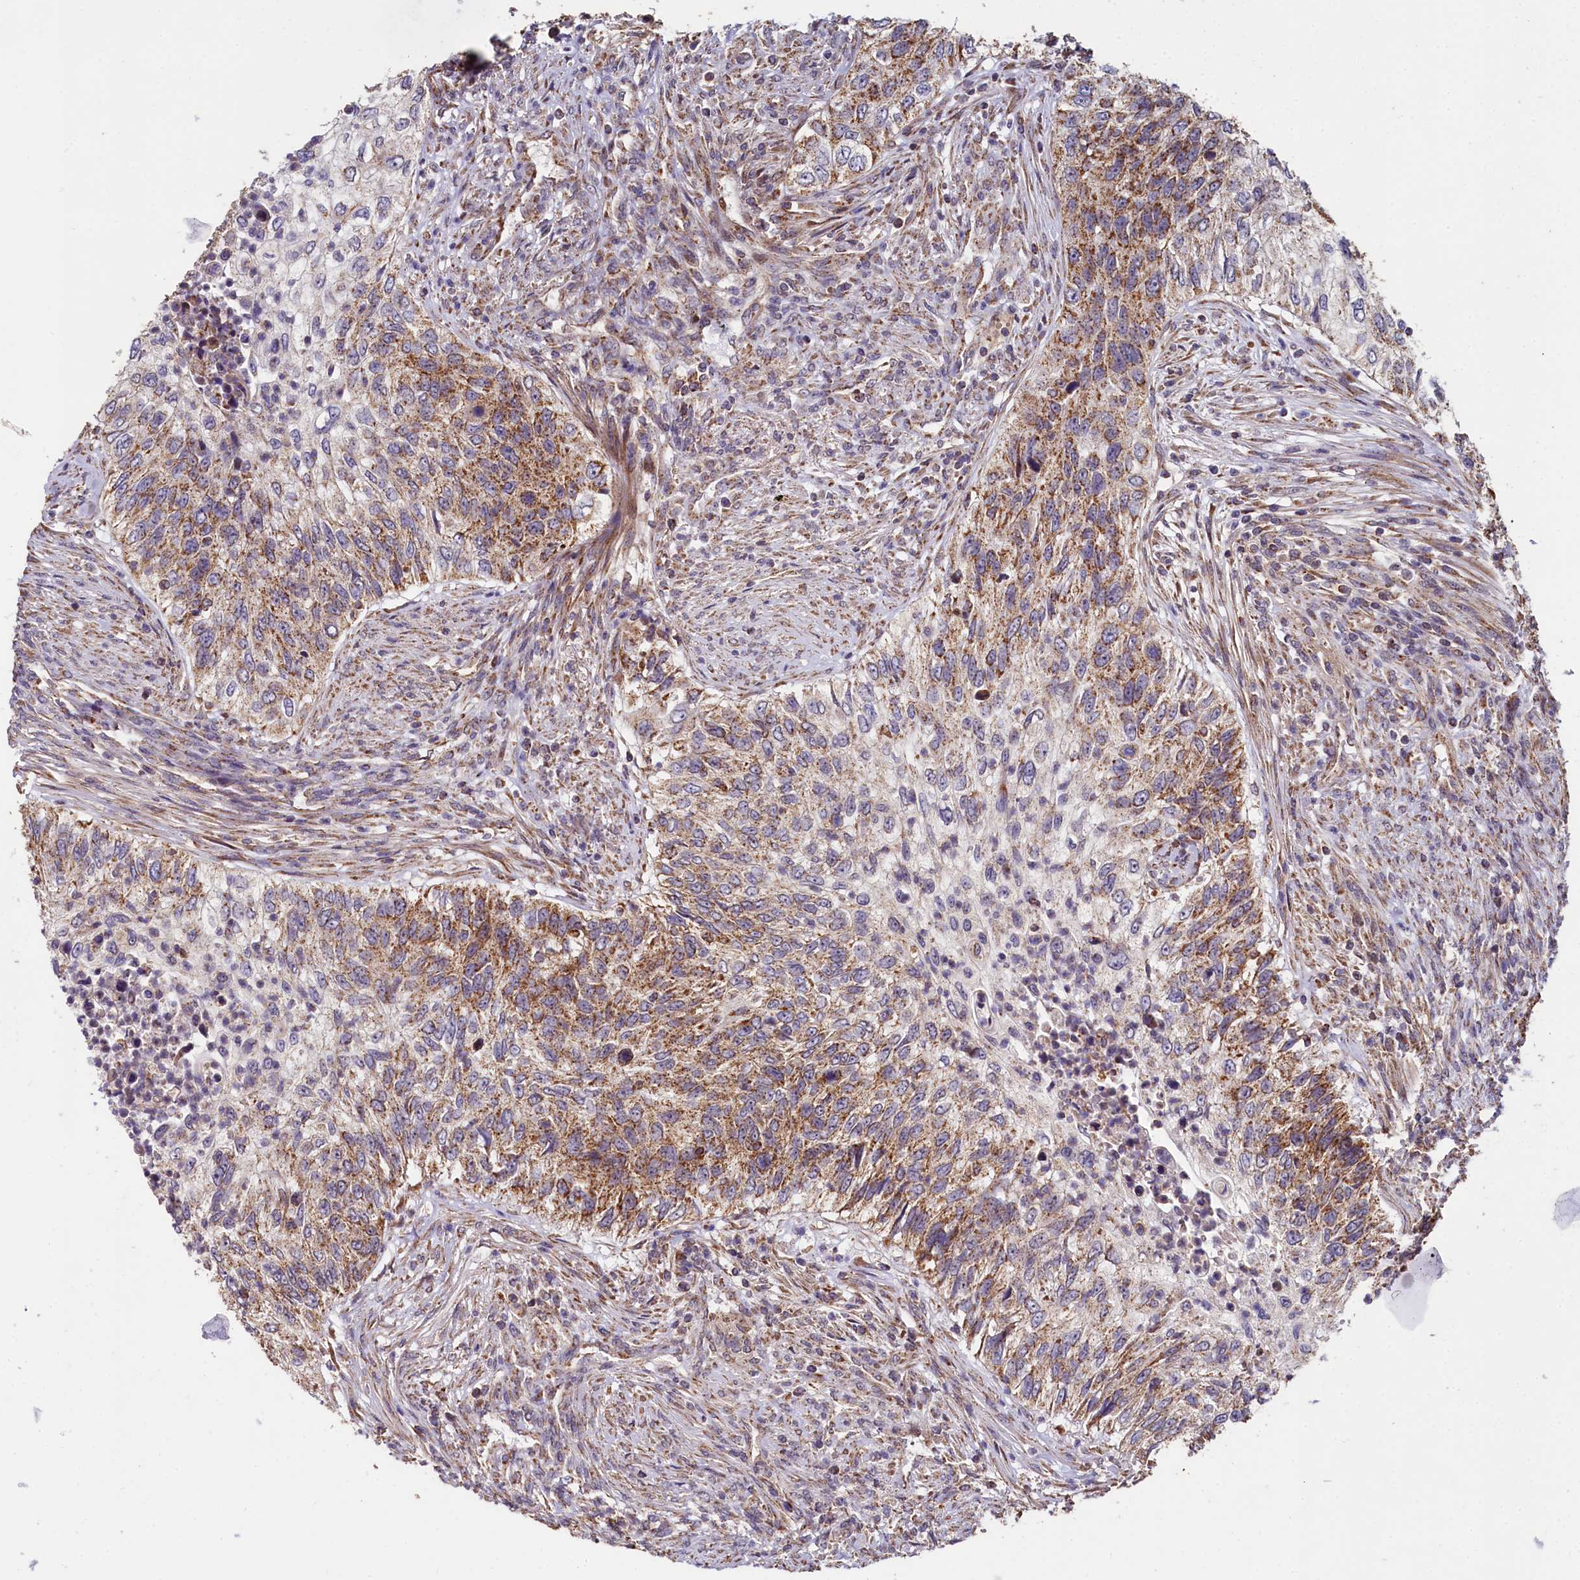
{"staining": {"intensity": "moderate", "quantity": ">75%", "location": "cytoplasmic/membranous"}, "tissue": "urothelial cancer", "cell_type": "Tumor cells", "image_type": "cancer", "snomed": [{"axis": "morphology", "description": "Urothelial carcinoma, High grade"}, {"axis": "topography", "description": "Urinary bladder"}], "caption": "Moderate cytoplasmic/membranous expression for a protein is identified in about >75% of tumor cells of urothelial cancer using IHC.", "gene": "SPRYD3", "patient": {"sex": "female", "age": 60}}